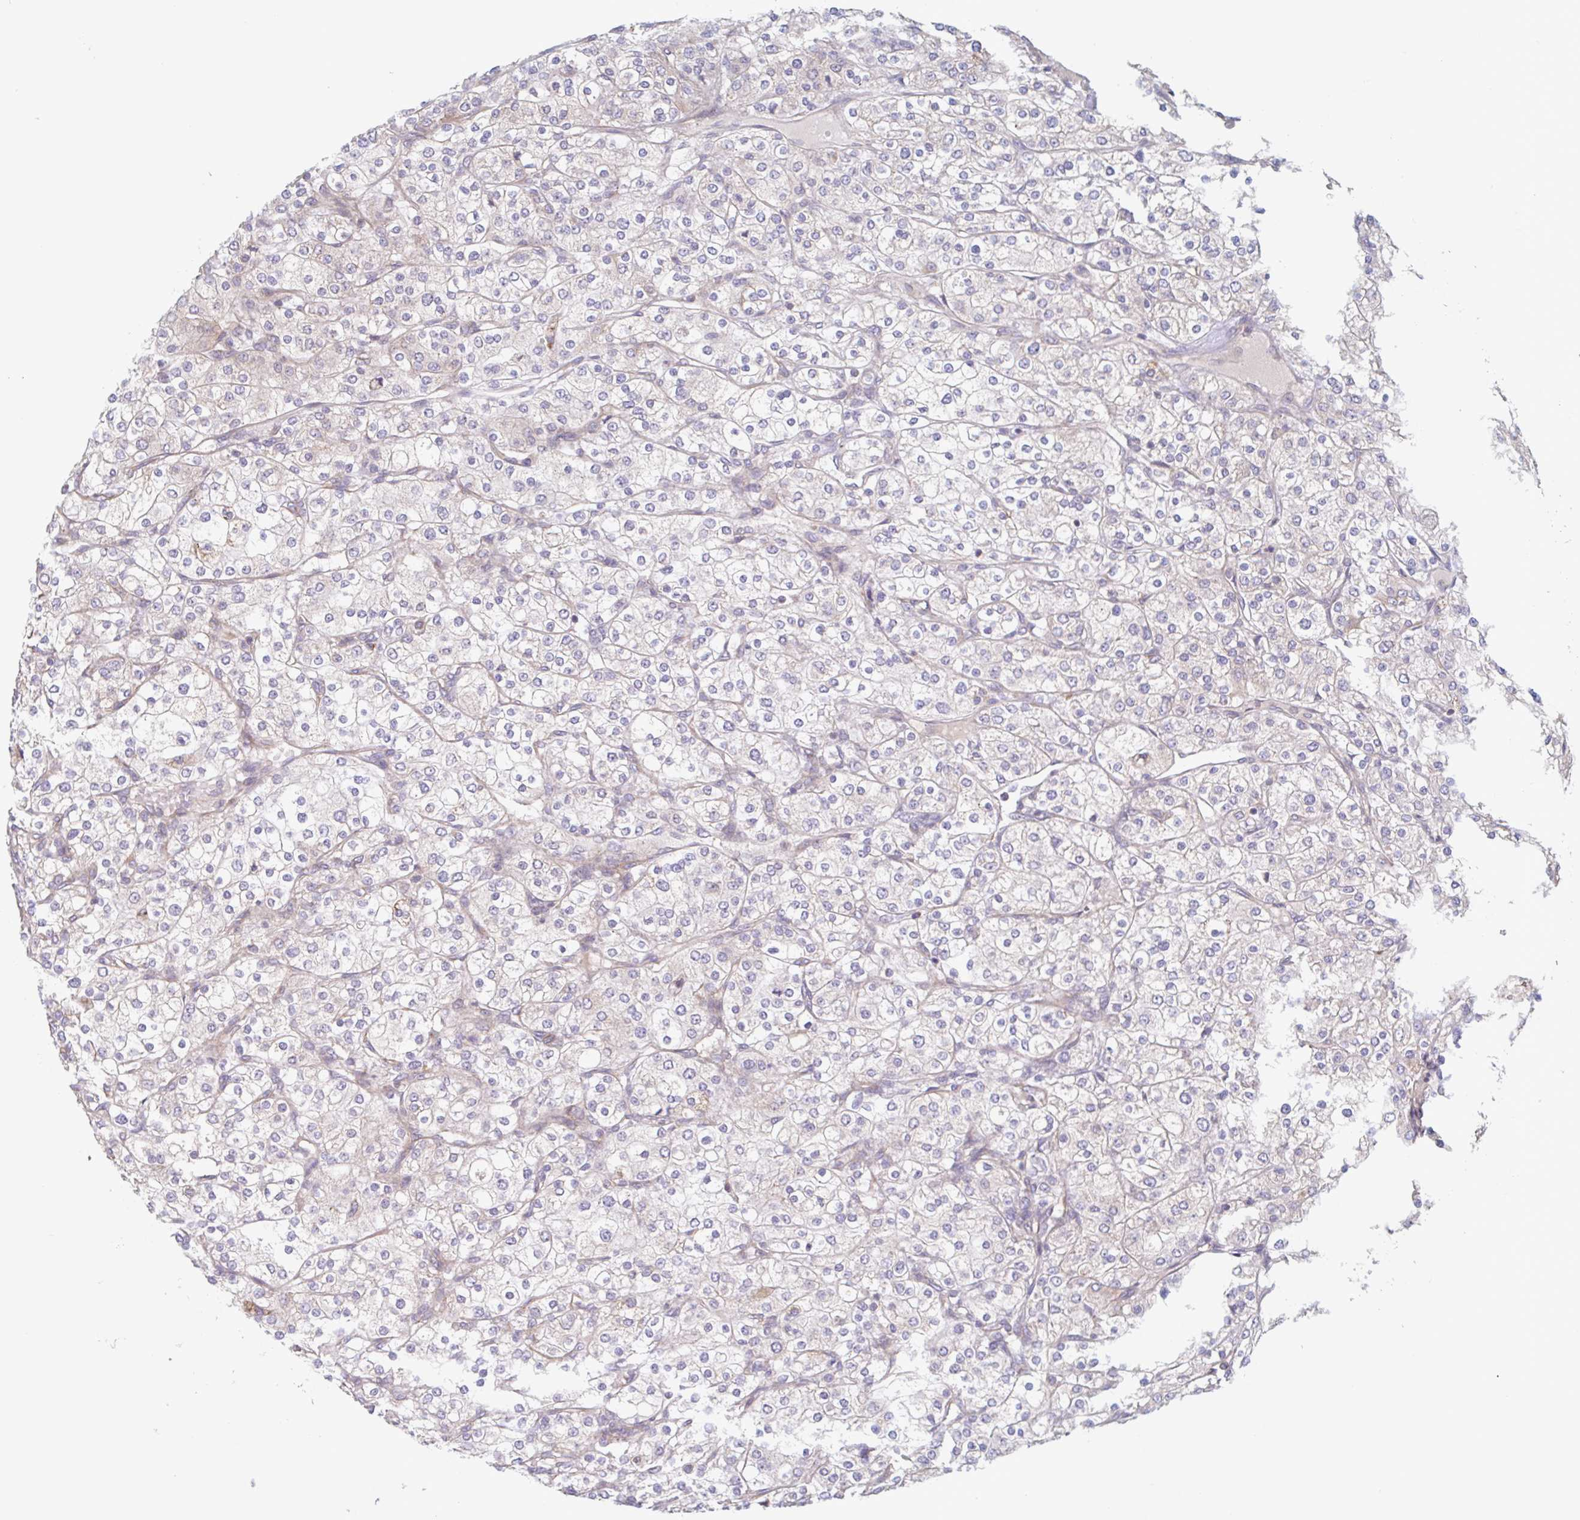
{"staining": {"intensity": "negative", "quantity": "none", "location": "none"}, "tissue": "renal cancer", "cell_type": "Tumor cells", "image_type": "cancer", "snomed": [{"axis": "morphology", "description": "Adenocarcinoma, NOS"}, {"axis": "topography", "description": "Kidney"}], "caption": "Renal adenocarcinoma was stained to show a protein in brown. There is no significant expression in tumor cells.", "gene": "SURF1", "patient": {"sex": "male", "age": 80}}